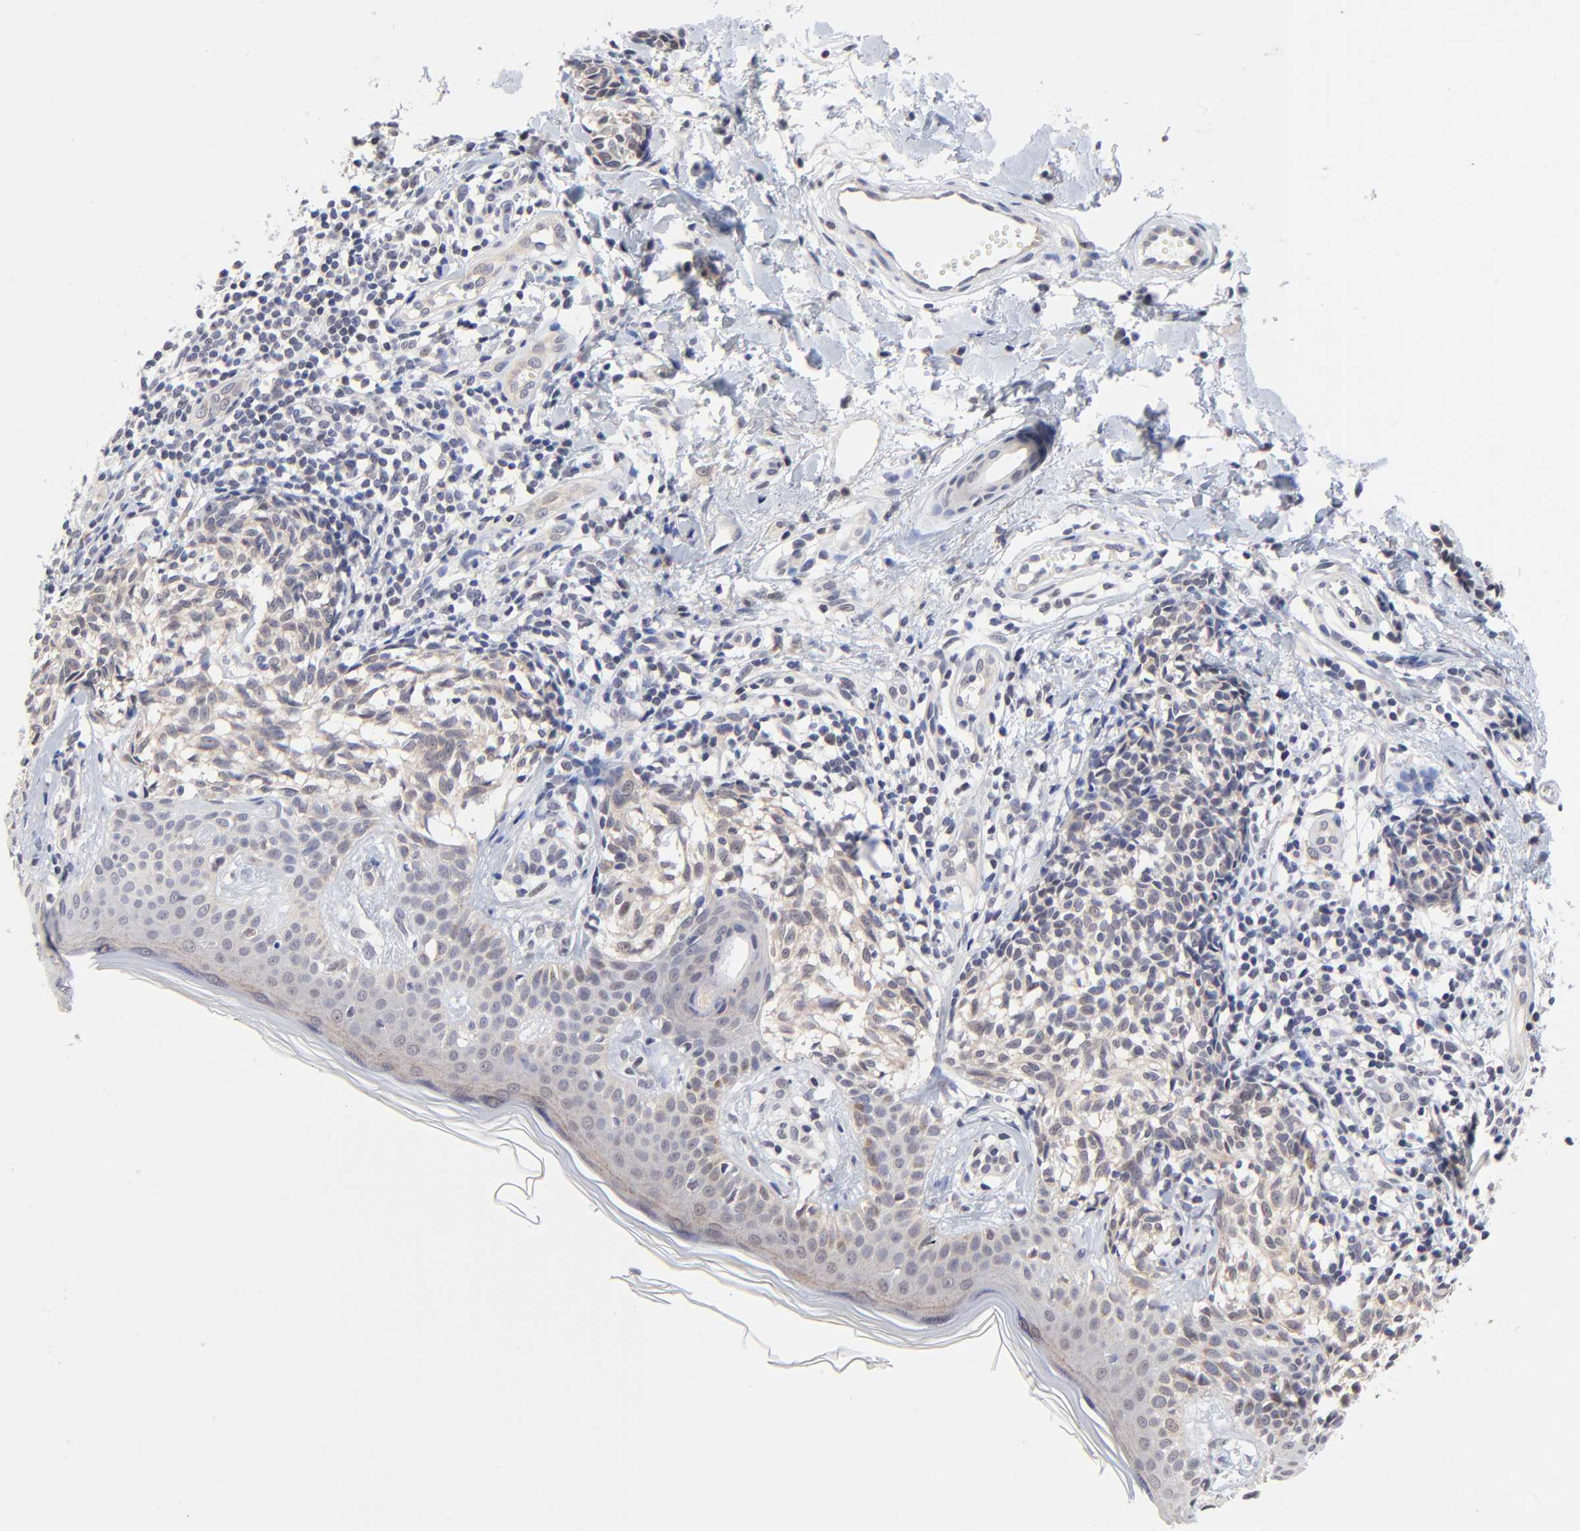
{"staining": {"intensity": "weak", "quantity": ">75%", "location": "cytoplasmic/membranous"}, "tissue": "melanoma", "cell_type": "Tumor cells", "image_type": "cancer", "snomed": [{"axis": "morphology", "description": "Malignant melanoma, NOS"}, {"axis": "topography", "description": "Skin"}], "caption": "Brown immunohistochemical staining in human melanoma shows weak cytoplasmic/membranous positivity in about >75% of tumor cells.", "gene": "FBXO8", "patient": {"sex": "male", "age": 67}}